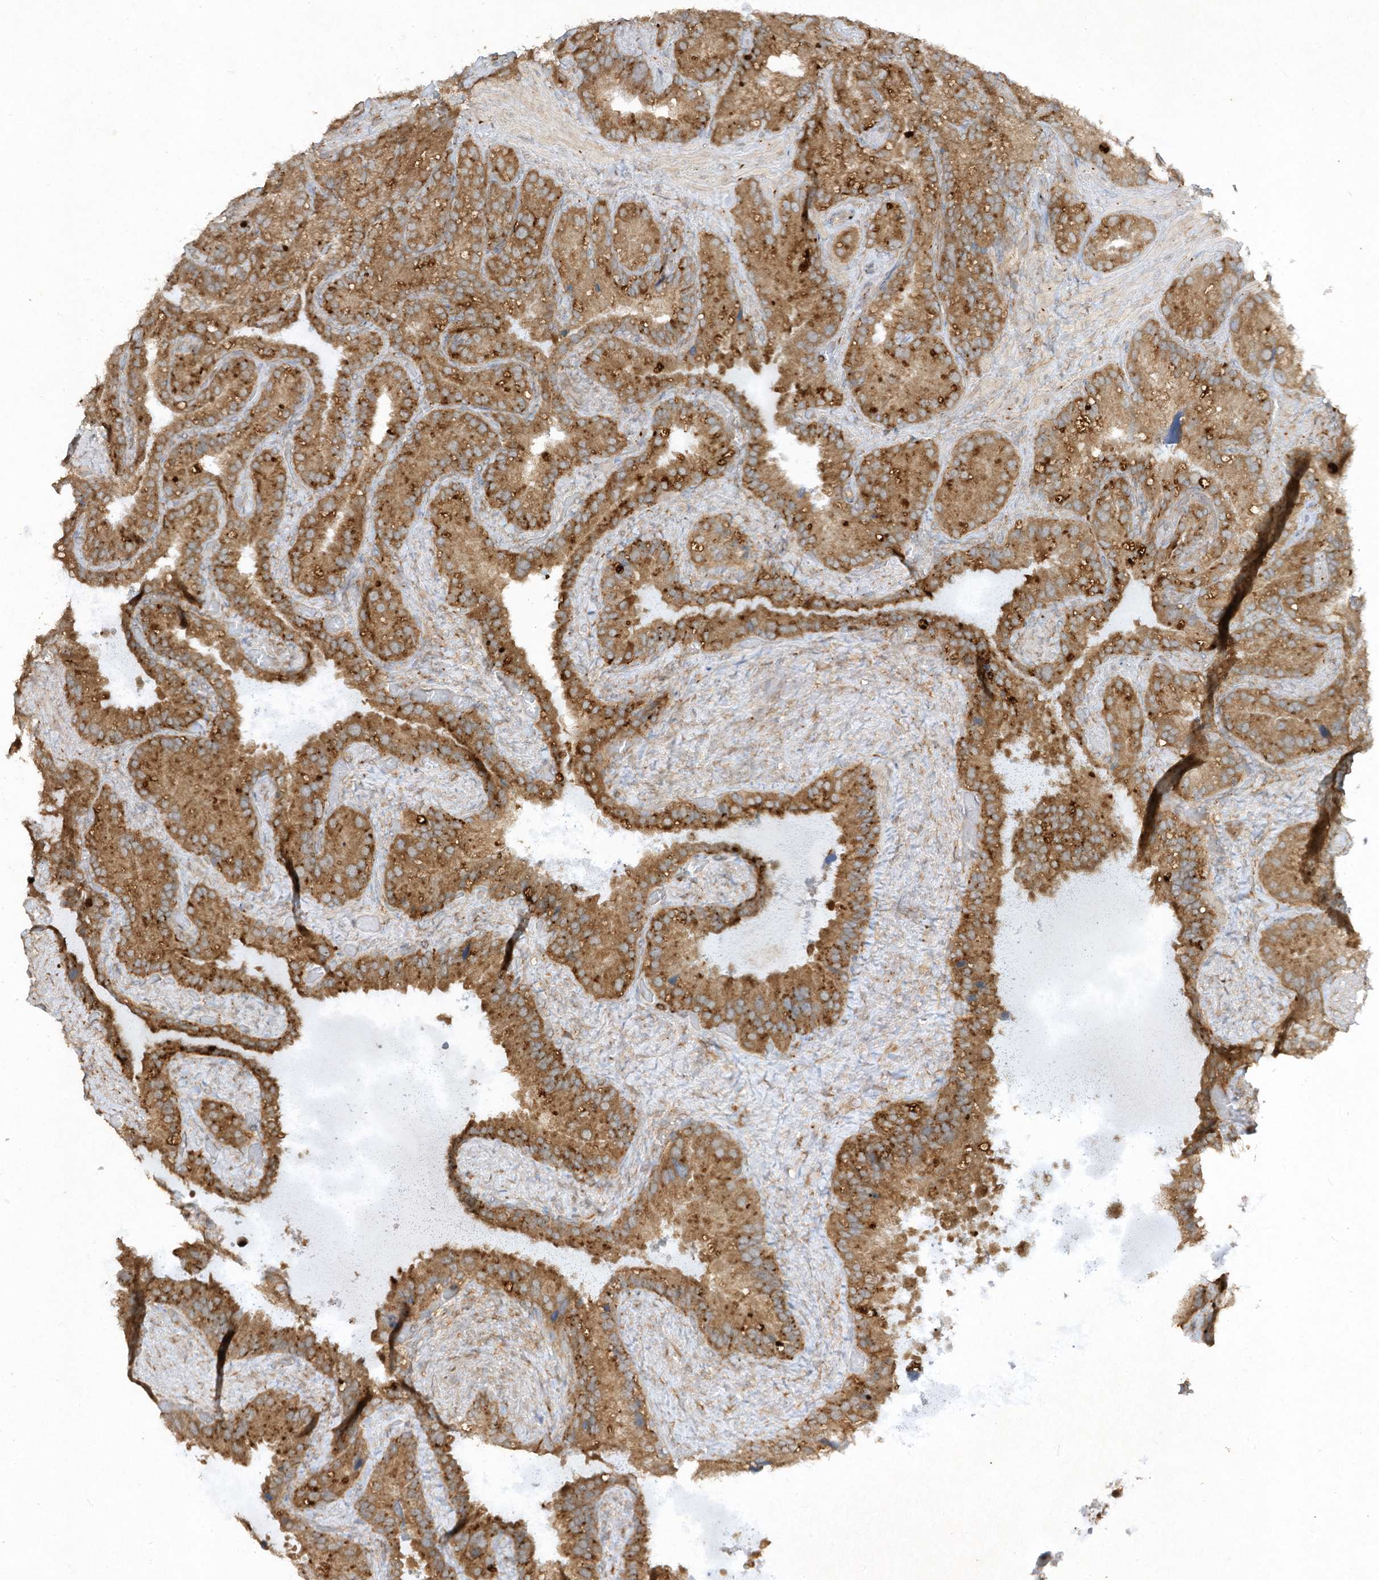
{"staining": {"intensity": "moderate", "quantity": ">75%", "location": "cytoplasmic/membranous"}, "tissue": "seminal vesicle", "cell_type": "Glandular cells", "image_type": "normal", "snomed": [{"axis": "morphology", "description": "Normal tissue, NOS"}, {"axis": "topography", "description": "Prostate"}, {"axis": "topography", "description": "Seminal veicle"}], "caption": "A high-resolution micrograph shows immunohistochemistry staining of normal seminal vesicle, which shows moderate cytoplasmic/membranous positivity in approximately >75% of glandular cells. Using DAB (3,3'-diaminobenzidine) (brown) and hematoxylin (blue) stains, captured at high magnification using brightfield microscopy.", "gene": "LDAH", "patient": {"sex": "male", "age": 68}}